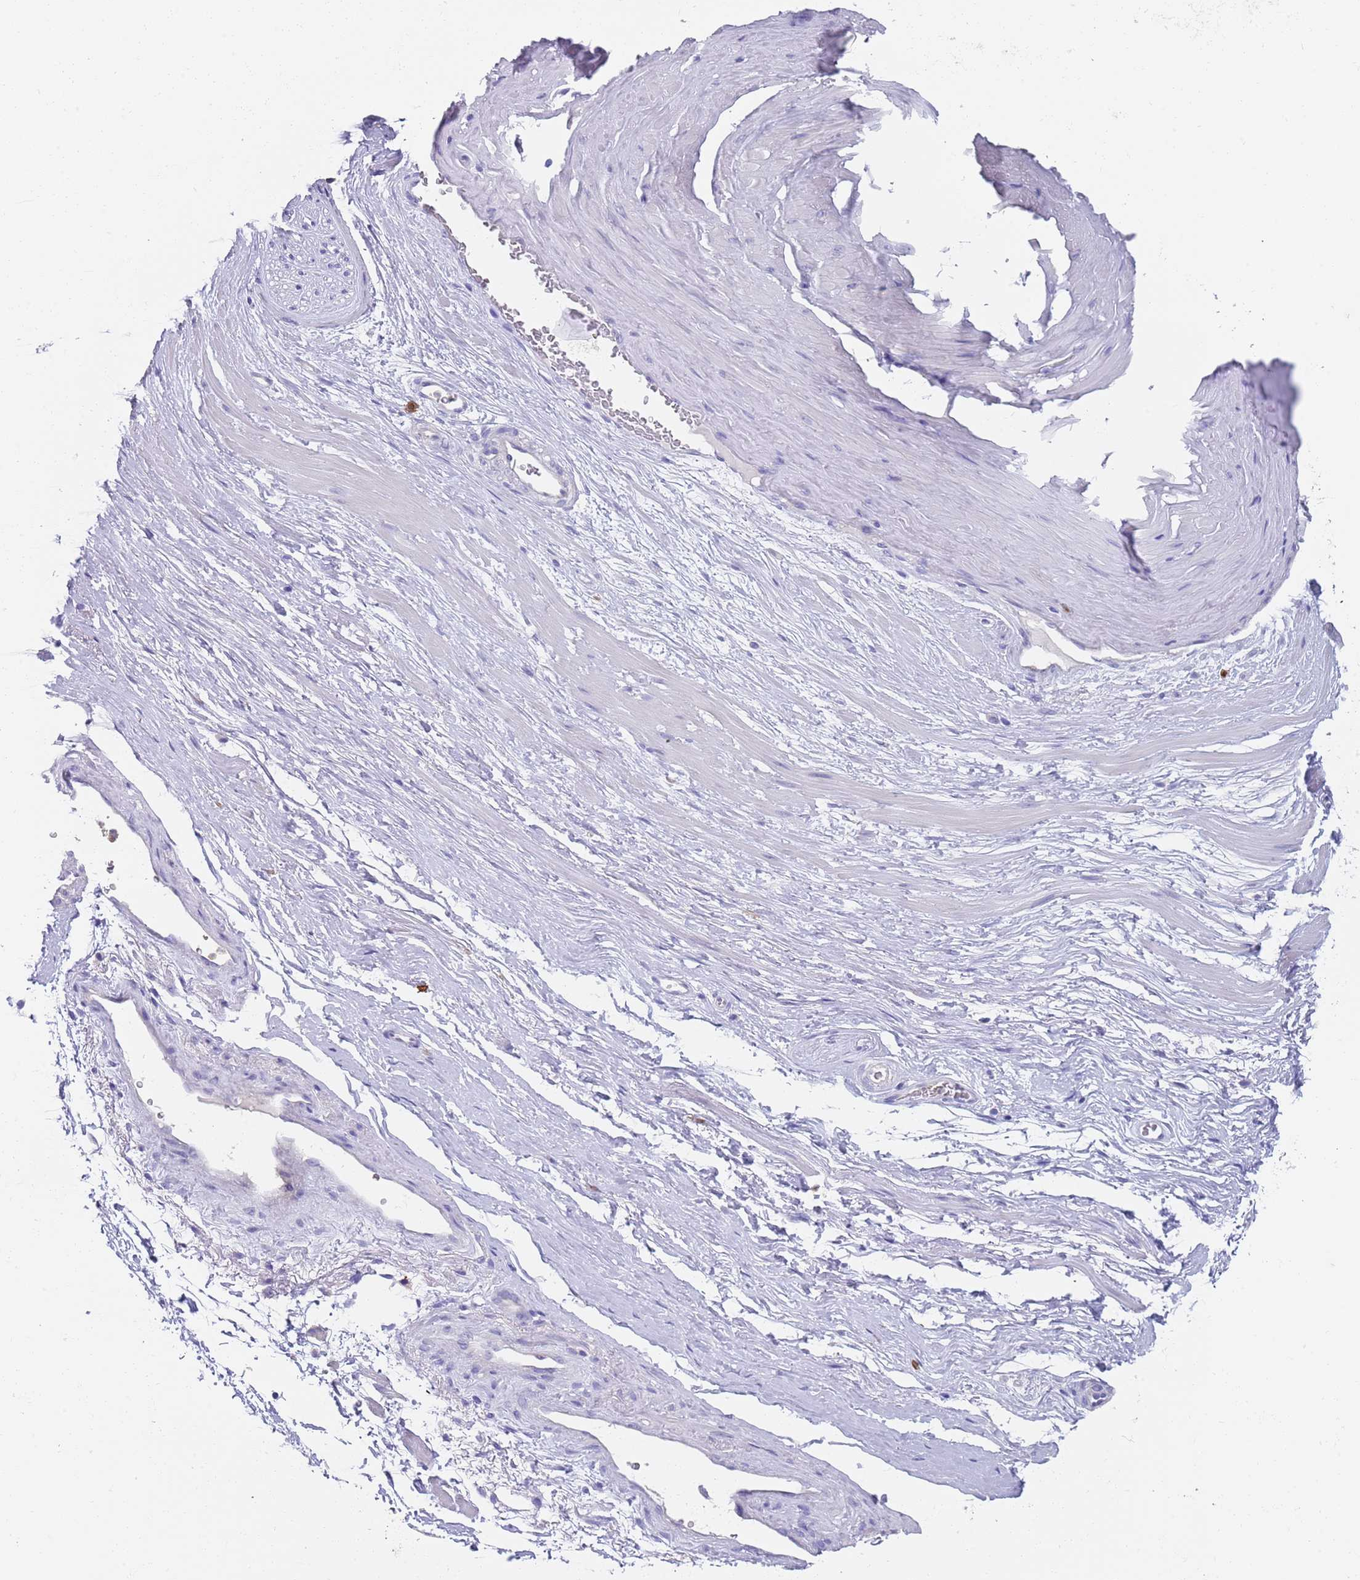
{"staining": {"intensity": "negative", "quantity": "none", "location": "none"}, "tissue": "adipose tissue", "cell_type": "Adipocytes", "image_type": "normal", "snomed": [{"axis": "morphology", "description": "Normal tissue, NOS"}, {"axis": "morphology", "description": "Adenocarcinoma, Low grade"}, {"axis": "topography", "description": "Prostate"}, {"axis": "topography", "description": "Peripheral nerve tissue"}], "caption": "Immunohistochemical staining of unremarkable human adipose tissue reveals no significant staining in adipocytes. (Stains: DAB (3,3'-diaminobenzidine) immunohistochemistry (IHC) with hematoxylin counter stain, Microscopy: brightfield microscopy at high magnification).", "gene": "TYW1B", "patient": {"sex": "male", "age": 63}}